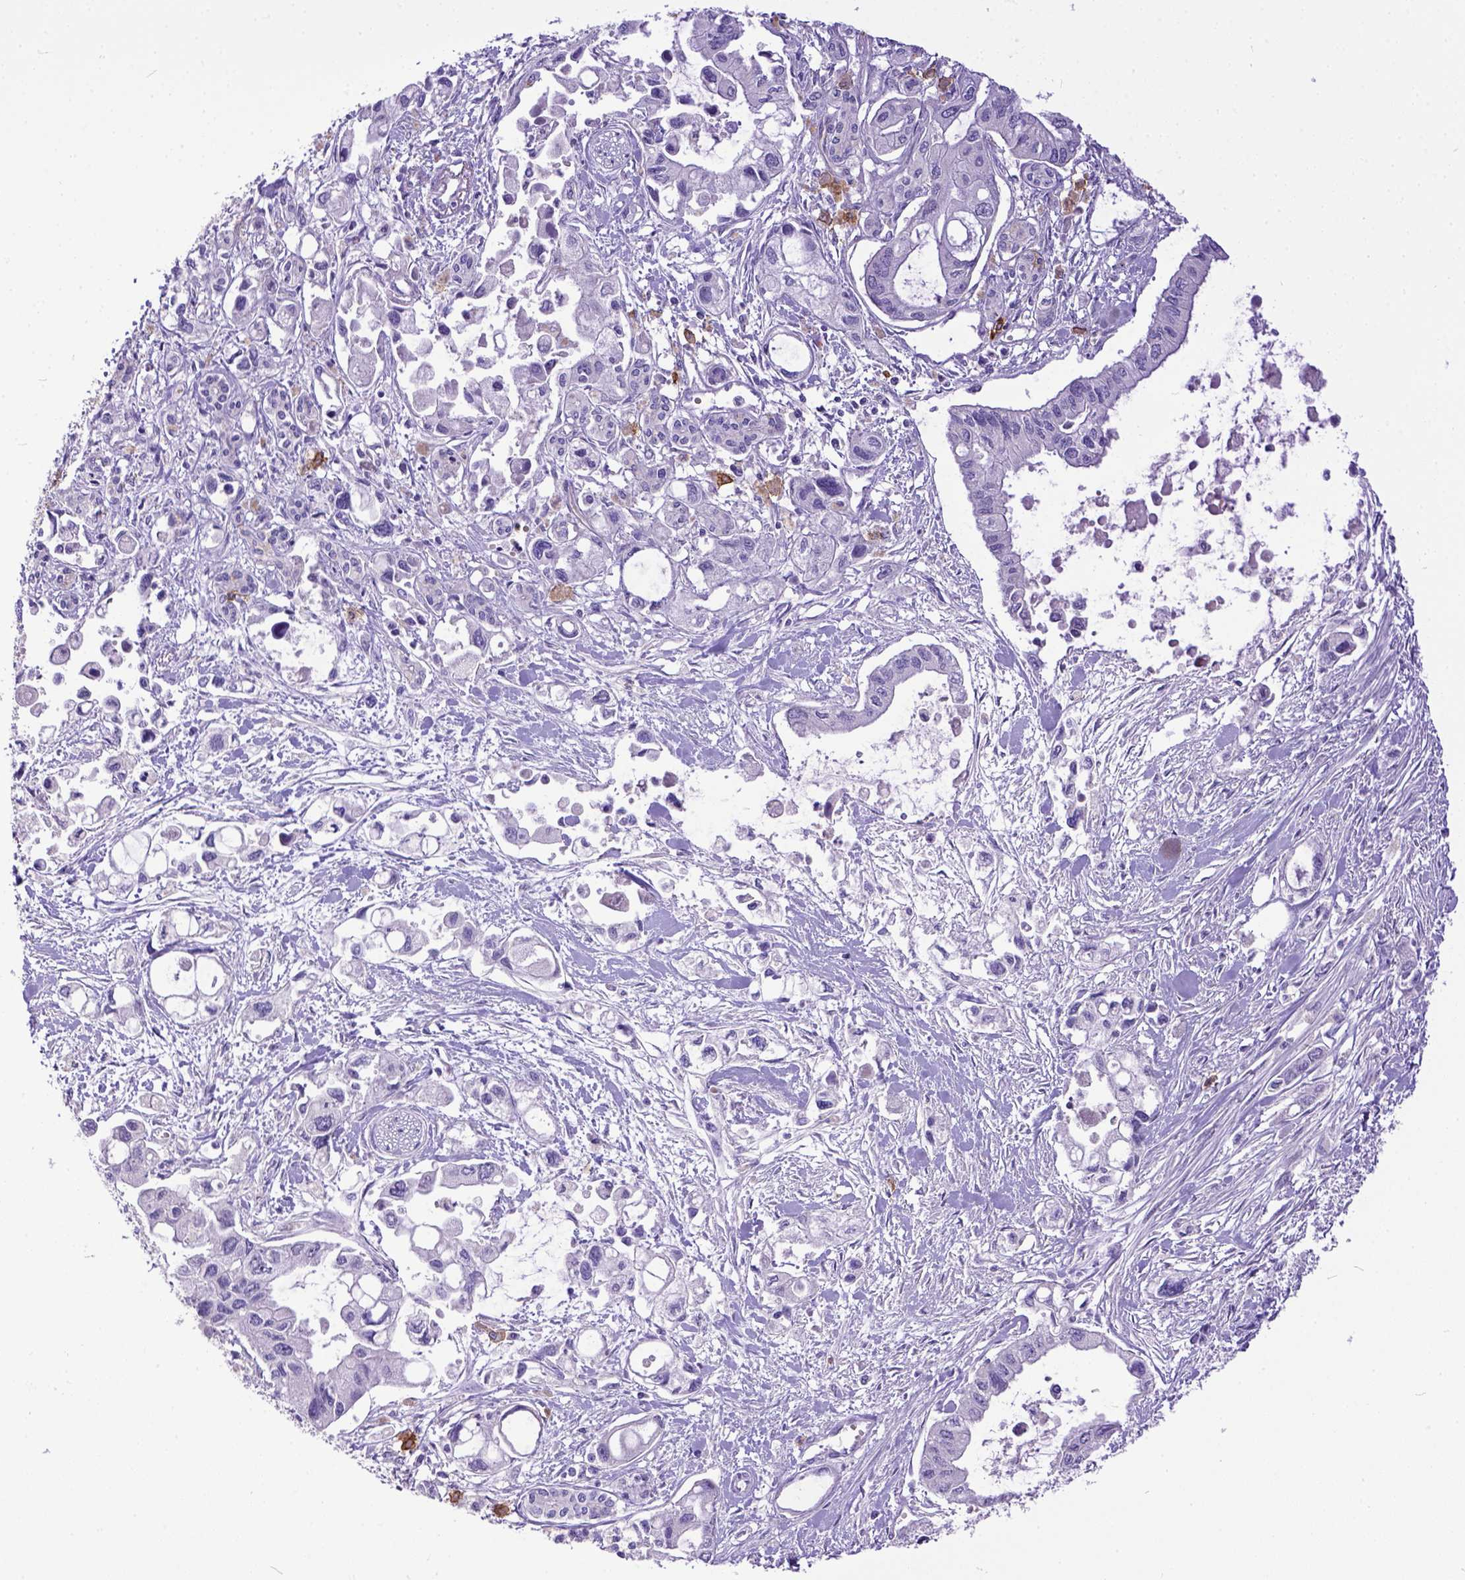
{"staining": {"intensity": "negative", "quantity": "none", "location": "none"}, "tissue": "pancreatic cancer", "cell_type": "Tumor cells", "image_type": "cancer", "snomed": [{"axis": "morphology", "description": "Adenocarcinoma, NOS"}, {"axis": "topography", "description": "Pancreas"}], "caption": "Photomicrograph shows no protein positivity in tumor cells of pancreatic cancer tissue. Brightfield microscopy of IHC stained with DAB (3,3'-diaminobenzidine) (brown) and hematoxylin (blue), captured at high magnification.", "gene": "KIT", "patient": {"sex": "female", "age": 61}}